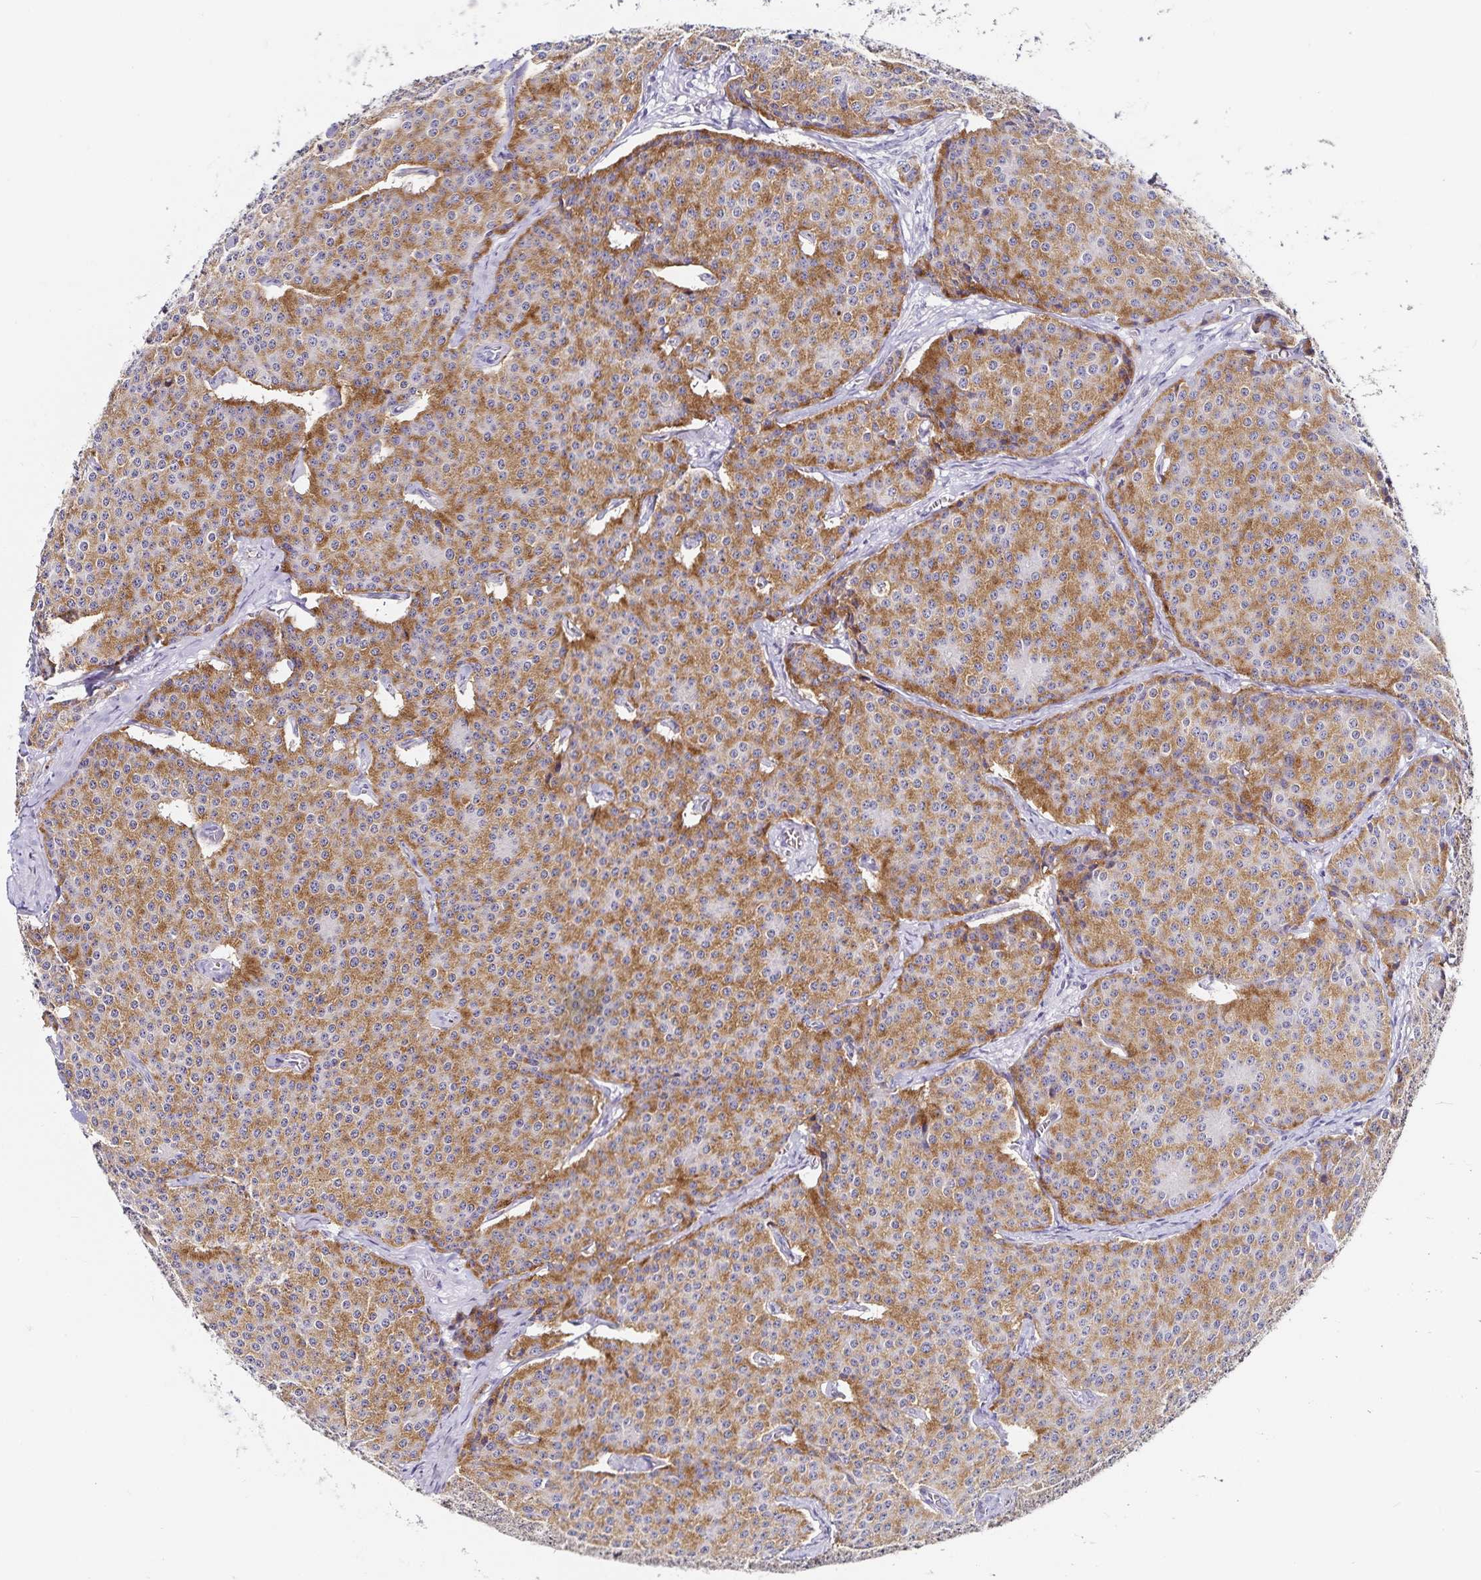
{"staining": {"intensity": "moderate", "quantity": ">75%", "location": "cytoplasmic/membranous"}, "tissue": "carcinoid", "cell_type": "Tumor cells", "image_type": "cancer", "snomed": [{"axis": "morphology", "description": "Carcinoid, malignant, NOS"}, {"axis": "topography", "description": "Small intestine"}], "caption": "Human malignant carcinoid stained for a protein (brown) demonstrates moderate cytoplasmic/membranous positive positivity in about >75% of tumor cells.", "gene": "TSPAN7", "patient": {"sex": "female", "age": 64}}